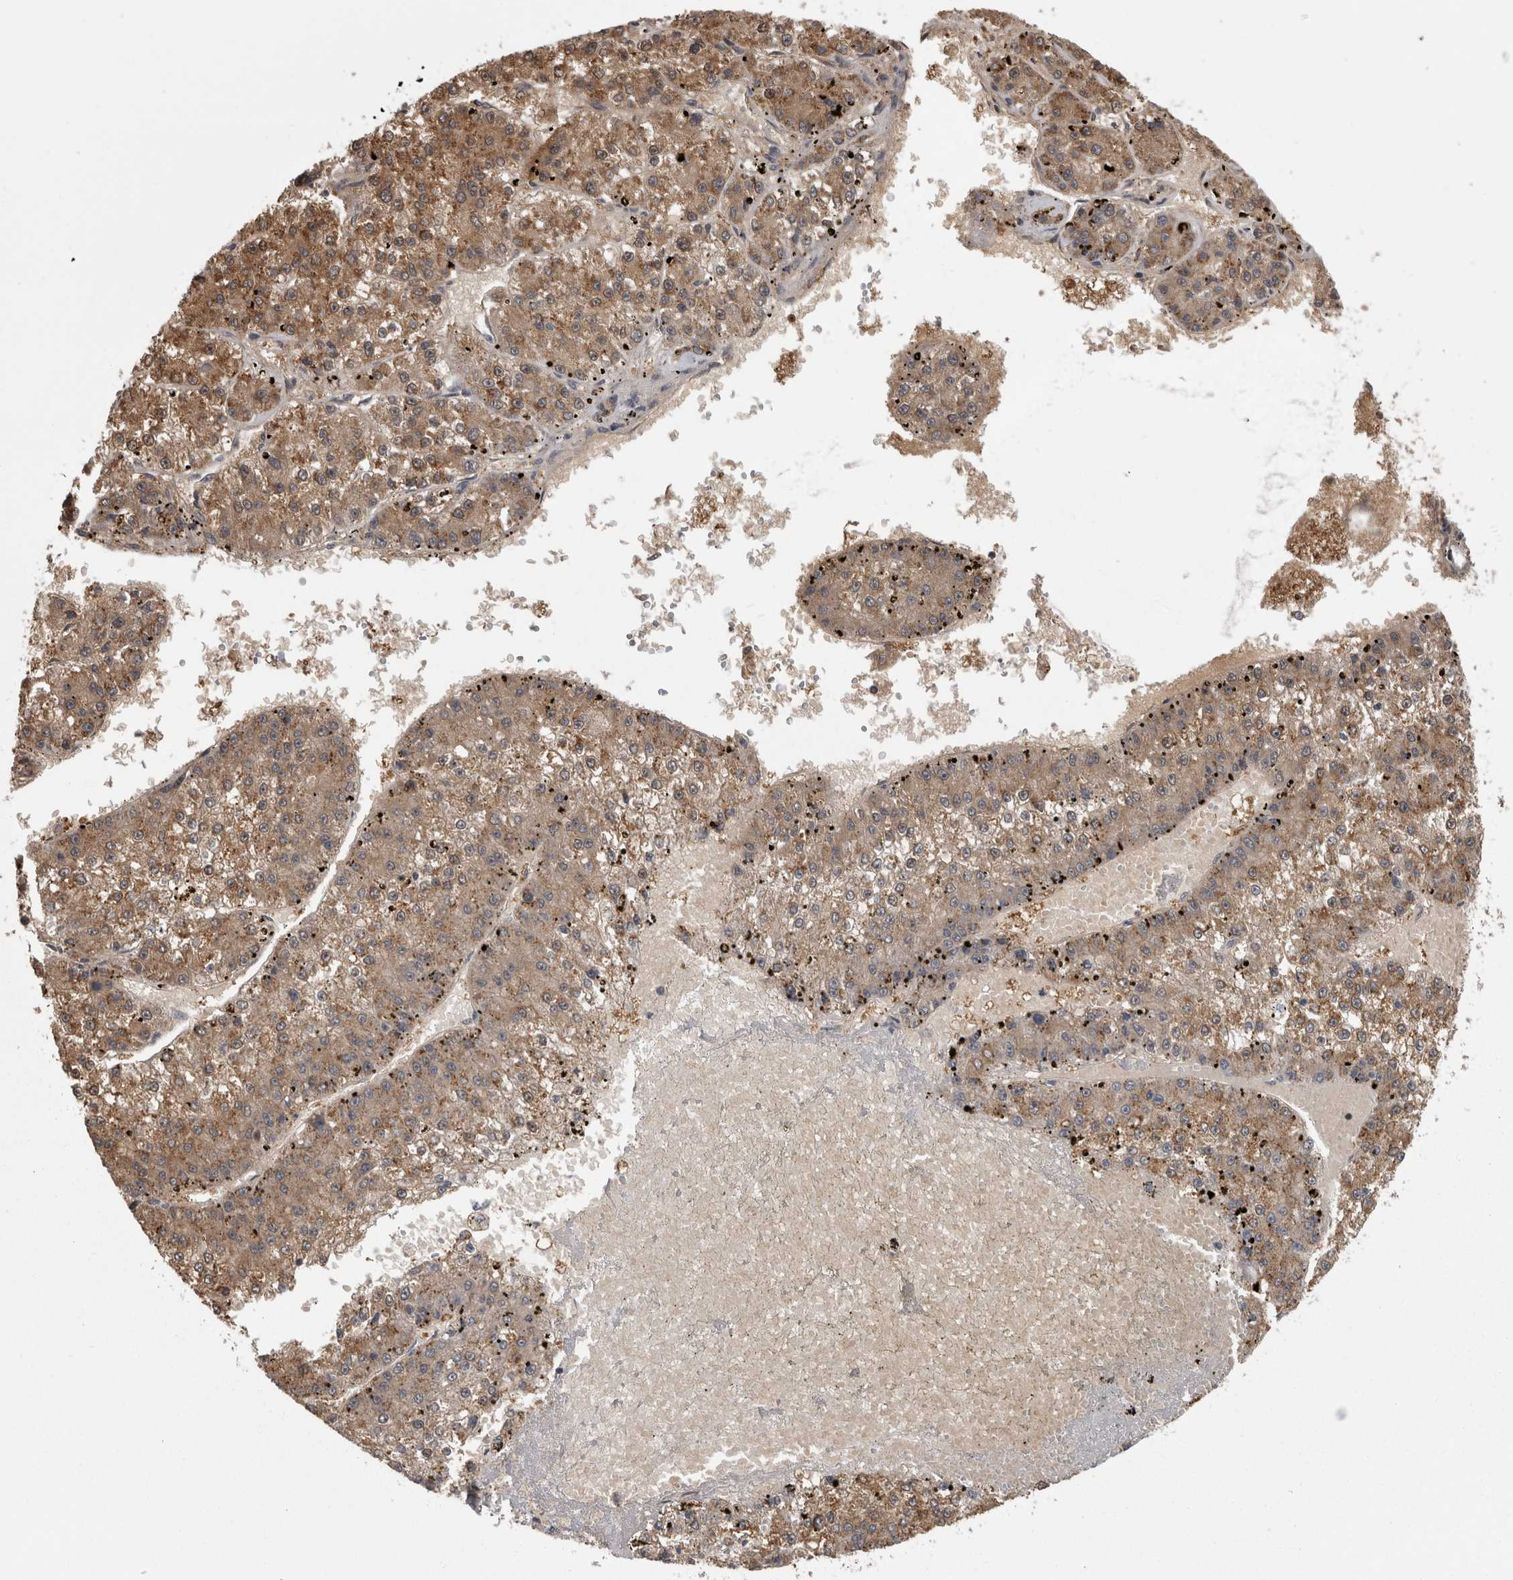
{"staining": {"intensity": "moderate", "quantity": ">75%", "location": "cytoplasmic/membranous"}, "tissue": "liver cancer", "cell_type": "Tumor cells", "image_type": "cancer", "snomed": [{"axis": "morphology", "description": "Carcinoma, Hepatocellular, NOS"}, {"axis": "topography", "description": "Liver"}], "caption": "Immunohistochemistry (IHC) histopathology image of liver cancer (hepatocellular carcinoma) stained for a protein (brown), which displays medium levels of moderate cytoplasmic/membranous staining in approximately >75% of tumor cells.", "gene": "APRT", "patient": {"sex": "female", "age": 73}}